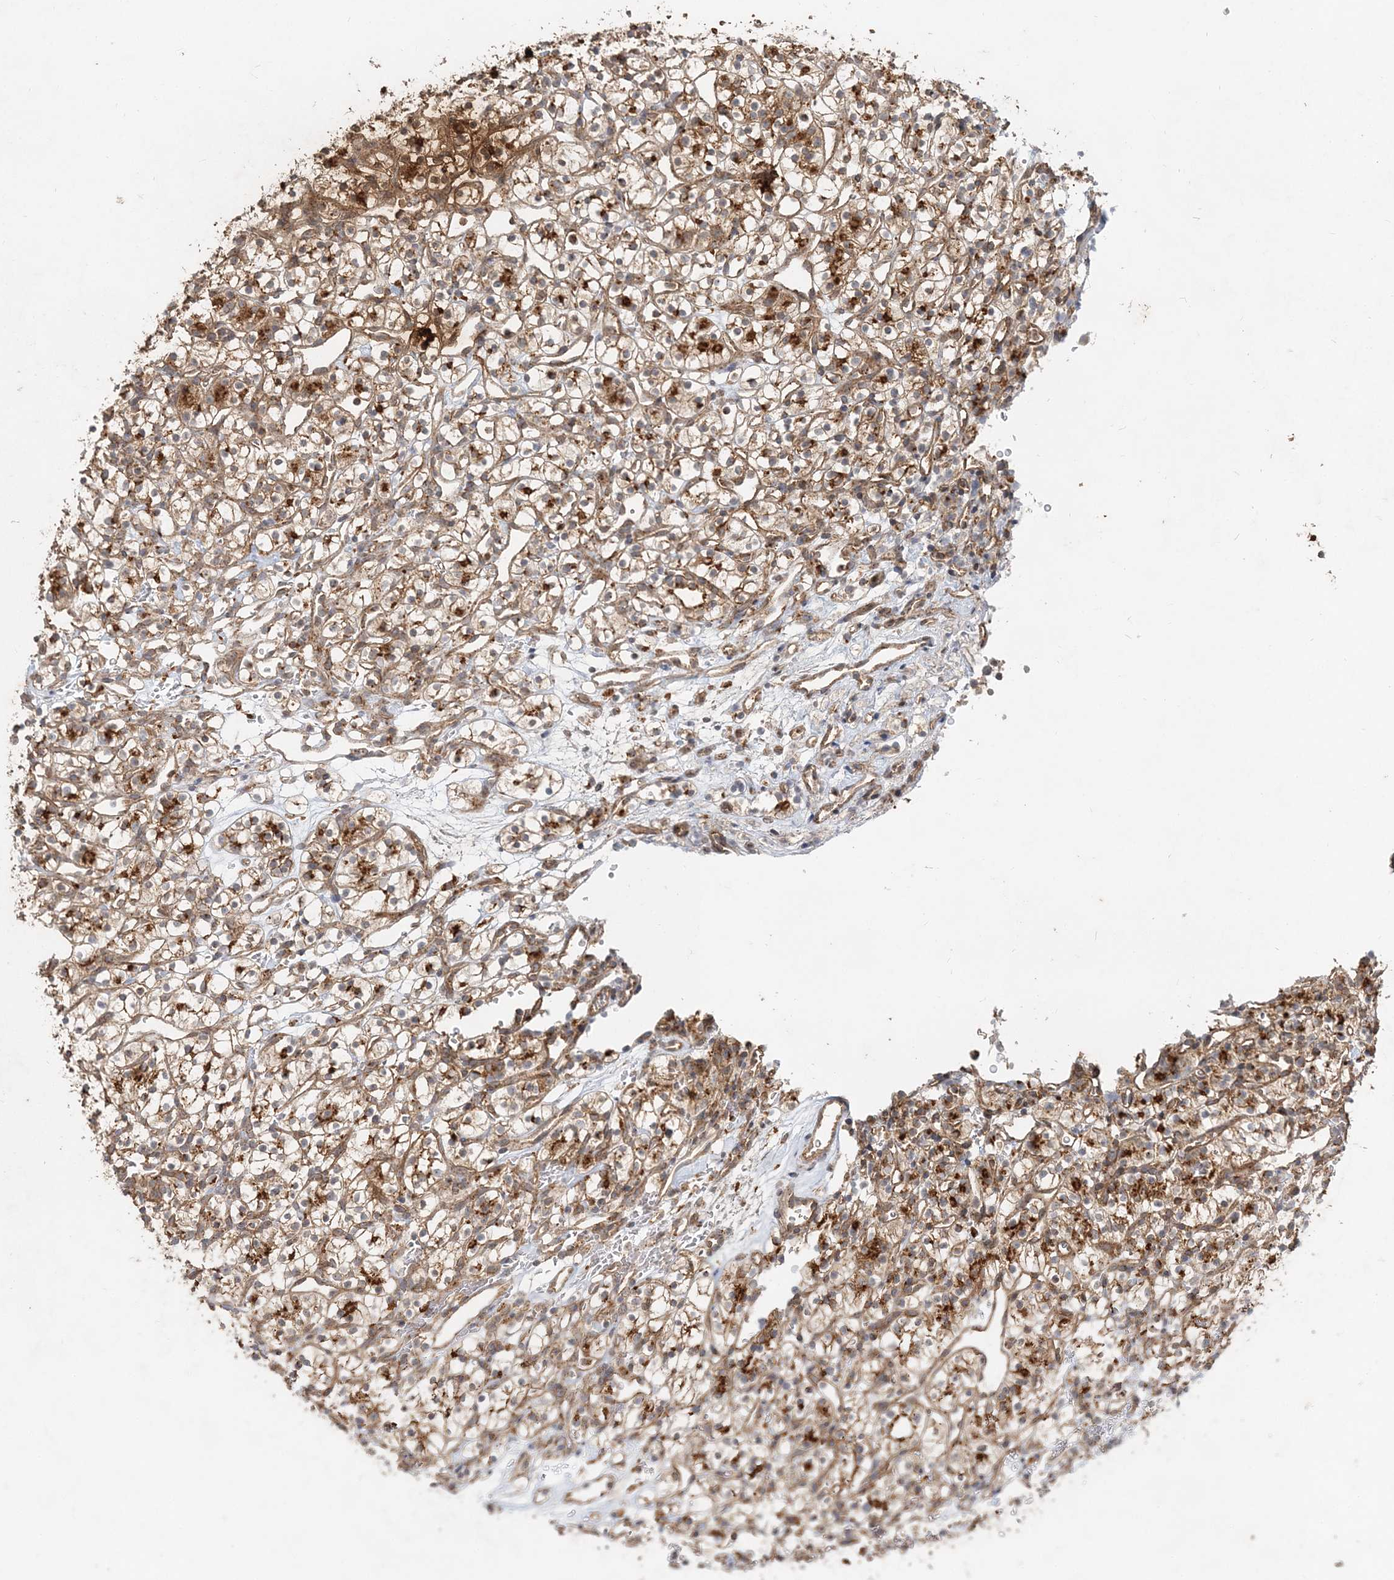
{"staining": {"intensity": "strong", "quantity": ">75%", "location": "cytoplasmic/membranous"}, "tissue": "renal cancer", "cell_type": "Tumor cells", "image_type": "cancer", "snomed": [{"axis": "morphology", "description": "Adenocarcinoma, NOS"}, {"axis": "topography", "description": "Kidney"}], "caption": "The immunohistochemical stain shows strong cytoplasmic/membranous expression in tumor cells of adenocarcinoma (renal) tissue.", "gene": "RAB14", "patient": {"sex": "female", "age": 57}}